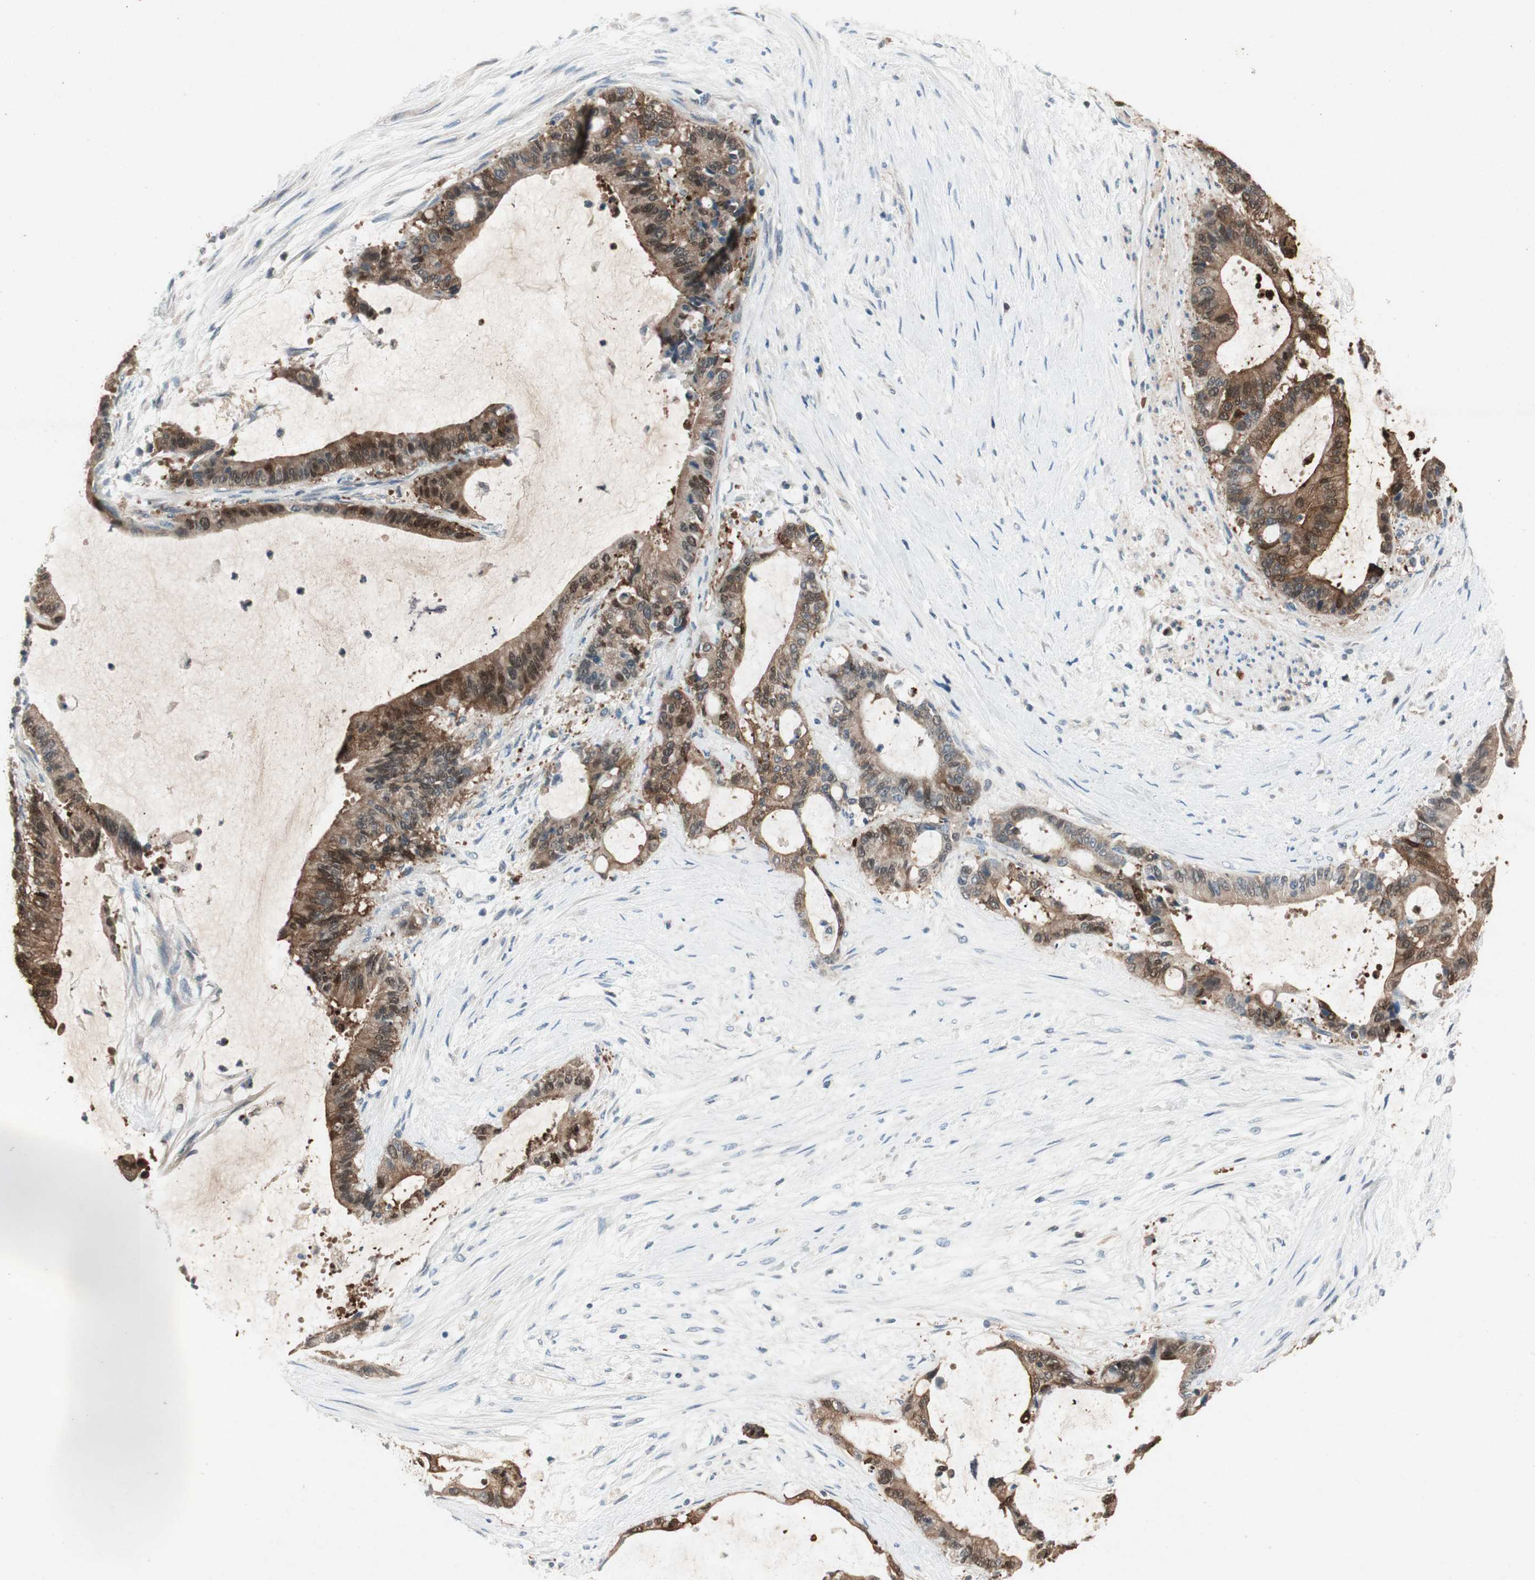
{"staining": {"intensity": "moderate", "quantity": "25%-75%", "location": "cytoplasmic/membranous,nuclear"}, "tissue": "liver cancer", "cell_type": "Tumor cells", "image_type": "cancer", "snomed": [{"axis": "morphology", "description": "Cholangiocarcinoma"}, {"axis": "topography", "description": "Liver"}], "caption": "Immunohistochemical staining of liver cancer (cholangiocarcinoma) shows moderate cytoplasmic/membranous and nuclear protein positivity in about 25%-75% of tumor cells.", "gene": "SERPINB5", "patient": {"sex": "female", "age": 73}}